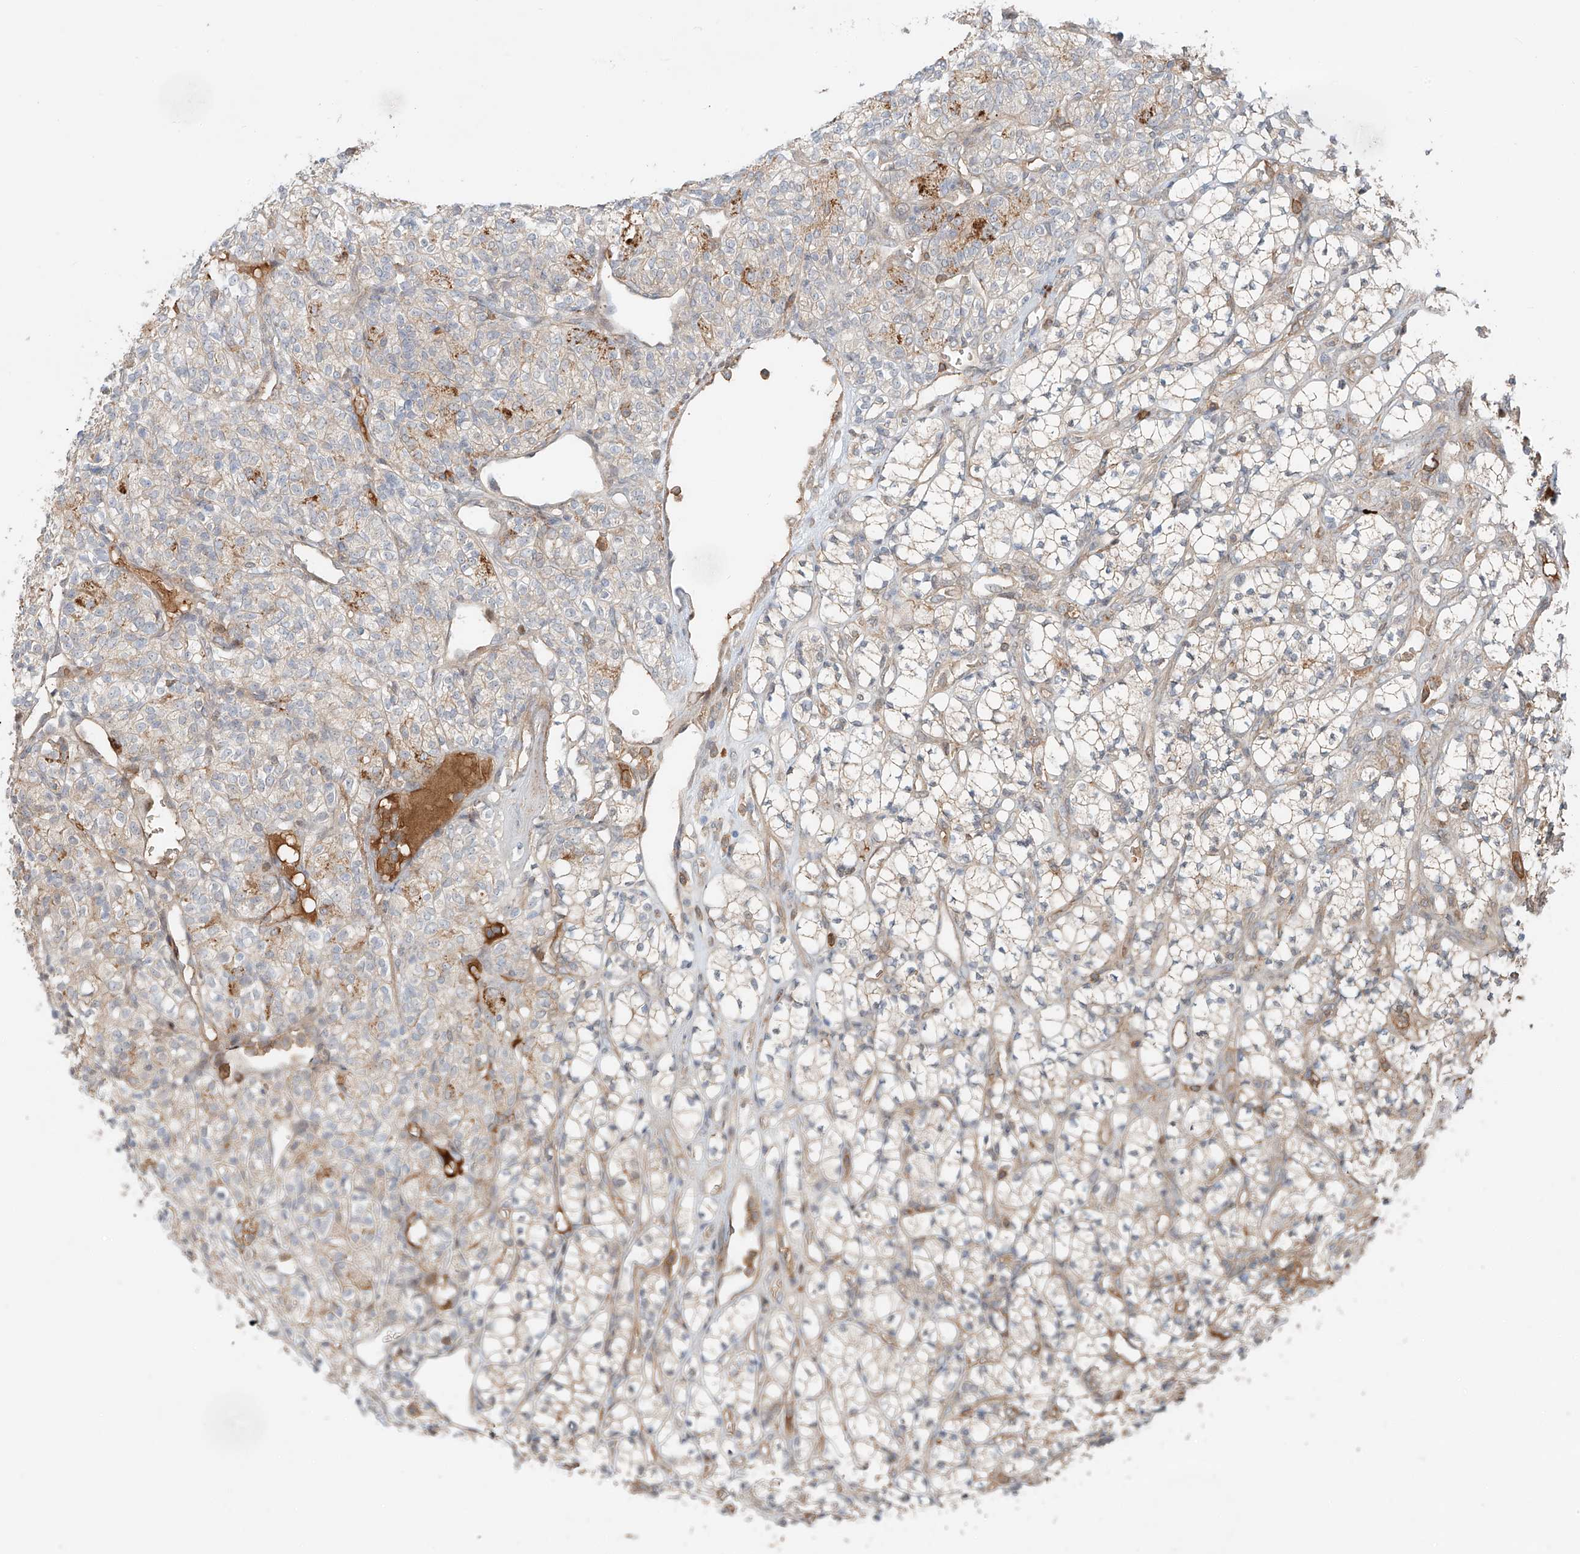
{"staining": {"intensity": "negative", "quantity": "none", "location": "none"}, "tissue": "renal cancer", "cell_type": "Tumor cells", "image_type": "cancer", "snomed": [{"axis": "morphology", "description": "Adenocarcinoma, NOS"}, {"axis": "topography", "description": "Kidney"}], "caption": "Micrograph shows no protein staining in tumor cells of adenocarcinoma (renal) tissue. (Immunohistochemistry (ihc), brightfield microscopy, high magnification).", "gene": "CEP162", "patient": {"sex": "male", "age": 77}}